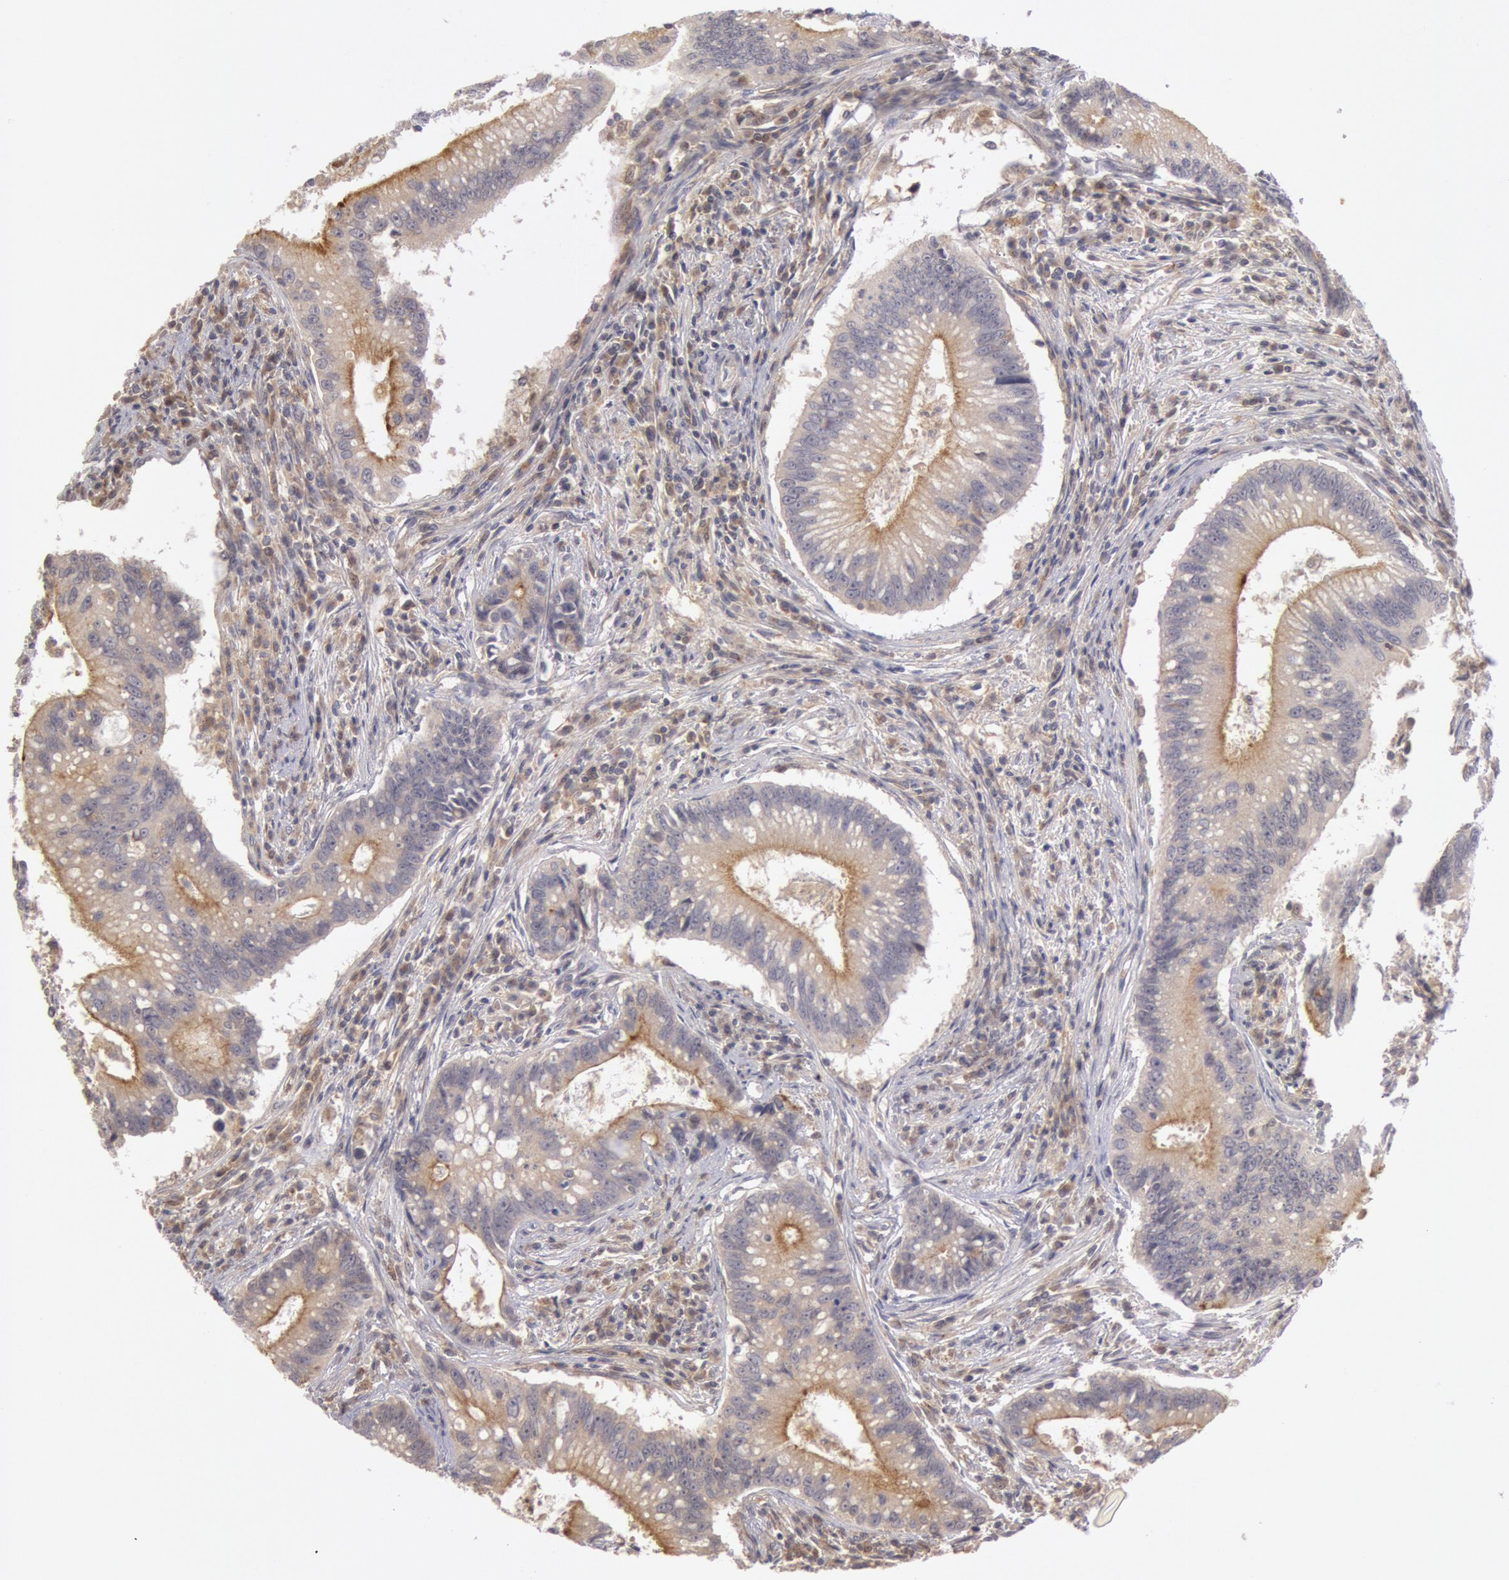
{"staining": {"intensity": "moderate", "quantity": "25%-75%", "location": "cytoplasmic/membranous"}, "tissue": "colorectal cancer", "cell_type": "Tumor cells", "image_type": "cancer", "snomed": [{"axis": "morphology", "description": "Adenocarcinoma, NOS"}, {"axis": "topography", "description": "Rectum"}], "caption": "Adenocarcinoma (colorectal) tissue reveals moderate cytoplasmic/membranous positivity in approximately 25%-75% of tumor cells, visualized by immunohistochemistry.", "gene": "PLA2G6", "patient": {"sex": "female", "age": 81}}